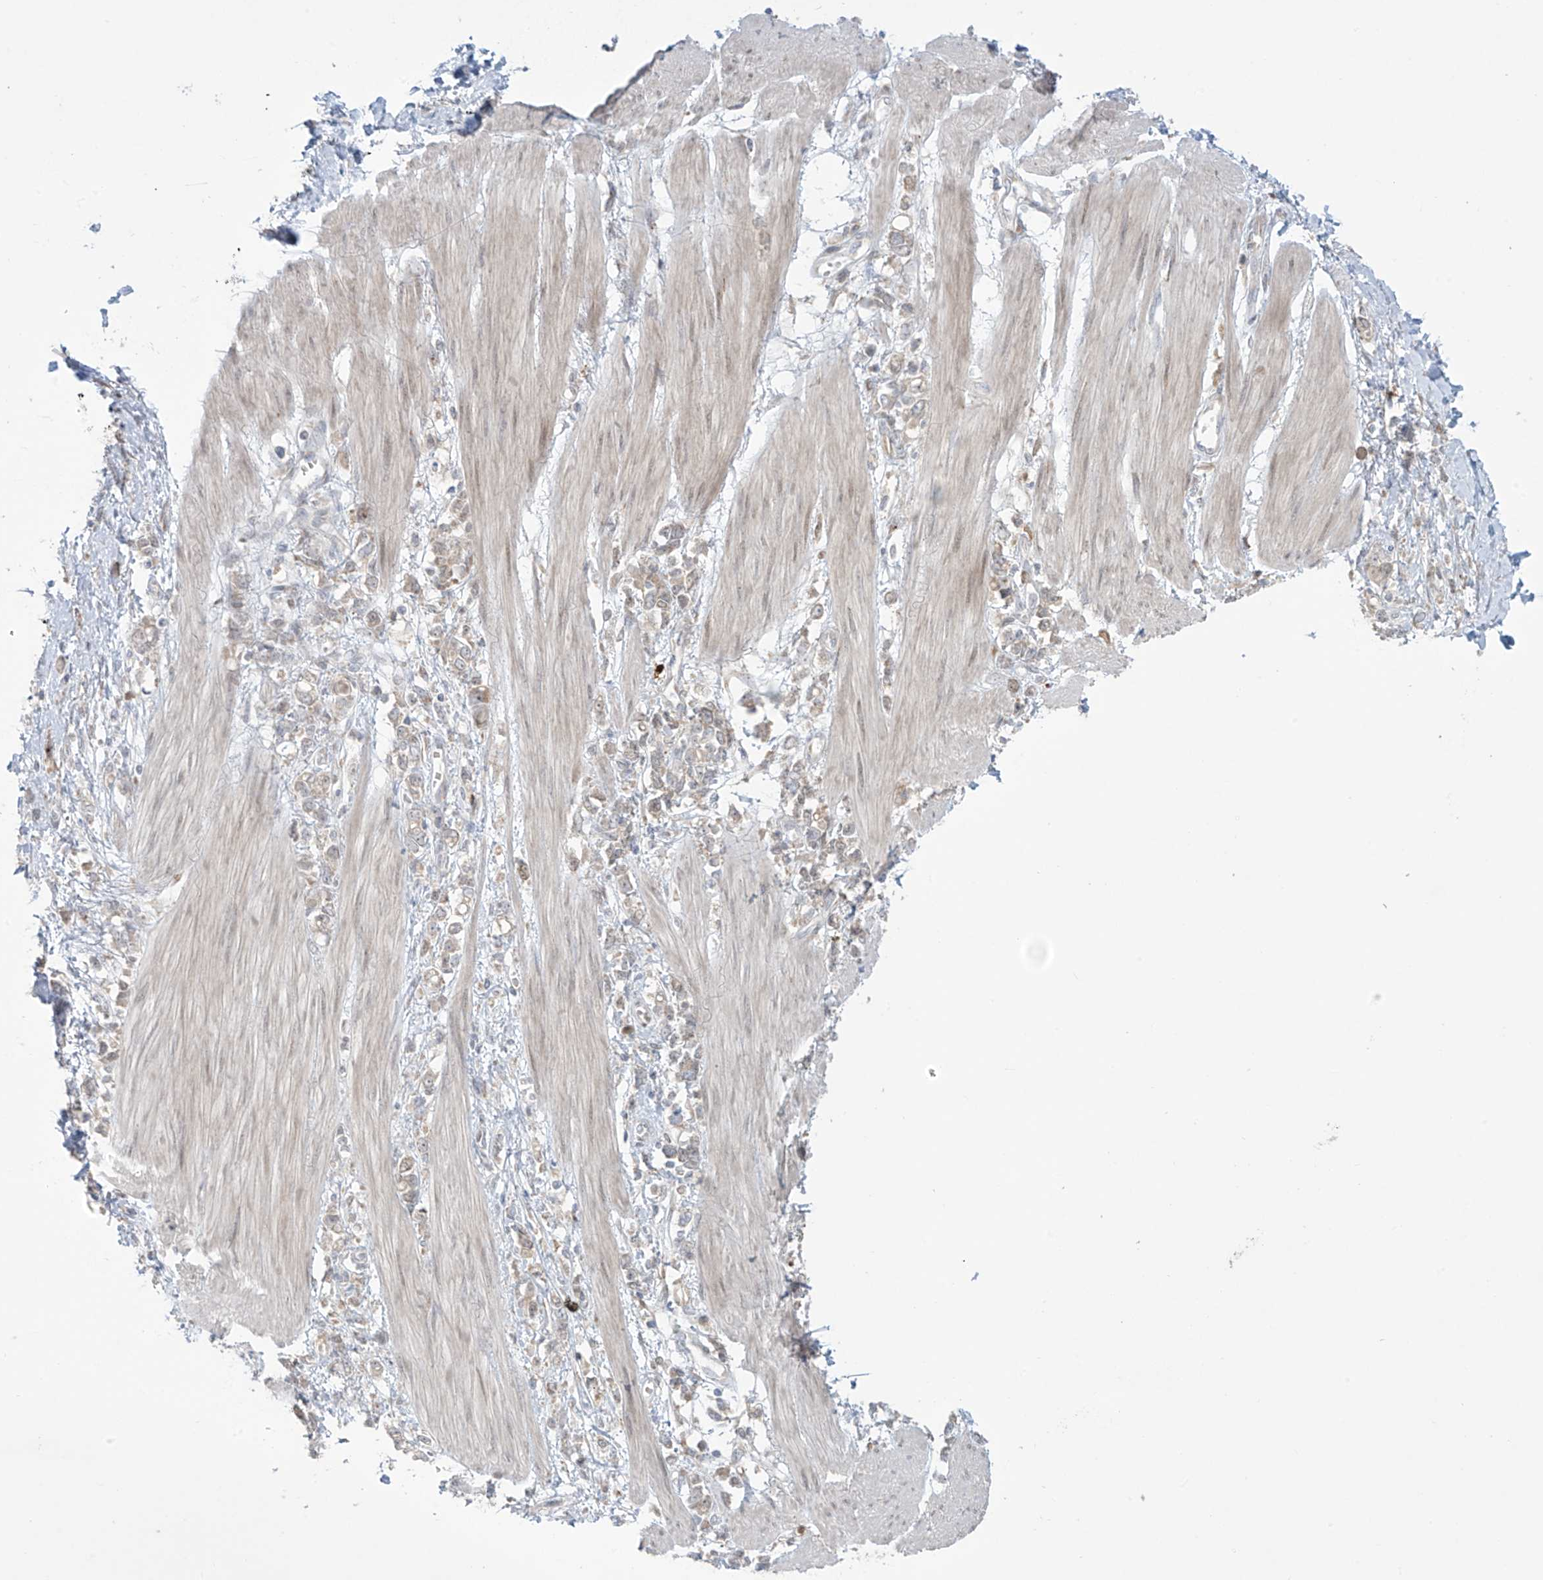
{"staining": {"intensity": "weak", "quantity": "25%-75%", "location": "cytoplasmic/membranous"}, "tissue": "stomach cancer", "cell_type": "Tumor cells", "image_type": "cancer", "snomed": [{"axis": "morphology", "description": "Adenocarcinoma, NOS"}, {"axis": "topography", "description": "Stomach"}], "caption": "There is low levels of weak cytoplasmic/membranous staining in tumor cells of stomach adenocarcinoma, as demonstrated by immunohistochemical staining (brown color).", "gene": "PPAT", "patient": {"sex": "female", "age": 76}}